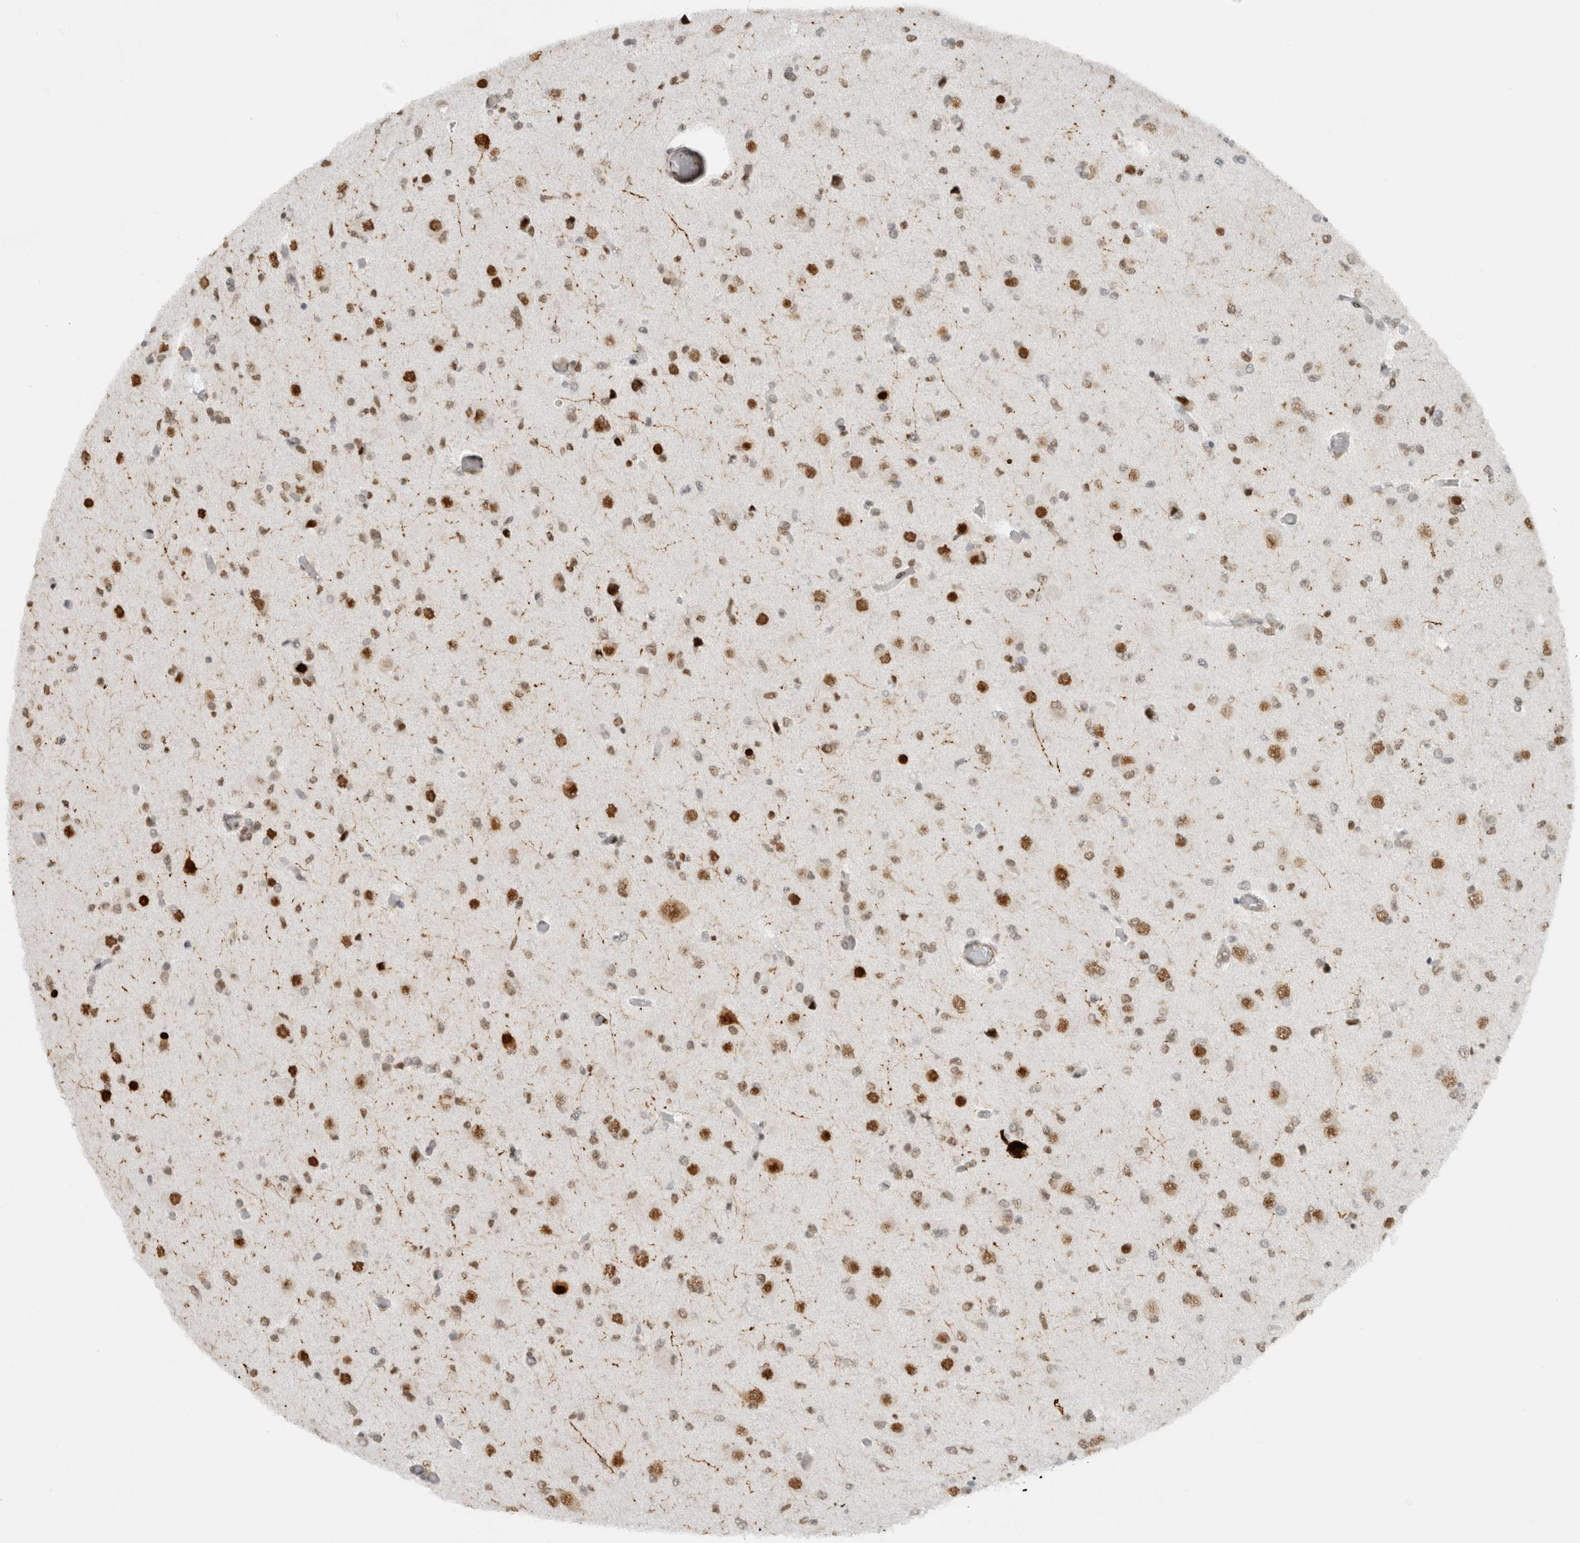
{"staining": {"intensity": "strong", "quantity": ">75%", "location": "nuclear"}, "tissue": "glioma", "cell_type": "Tumor cells", "image_type": "cancer", "snomed": [{"axis": "morphology", "description": "Glioma, malignant, Low grade"}, {"axis": "topography", "description": "Brain"}], "caption": "A brown stain highlights strong nuclear staining of a protein in human glioma tumor cells. The protein of interest is stained brown, and the nuclei are stained in blue (DAB IHC with brightfield microscopy, high magnification).", "gene": "HNRNPR", "patient": {"sex": "female", "age": 22}}